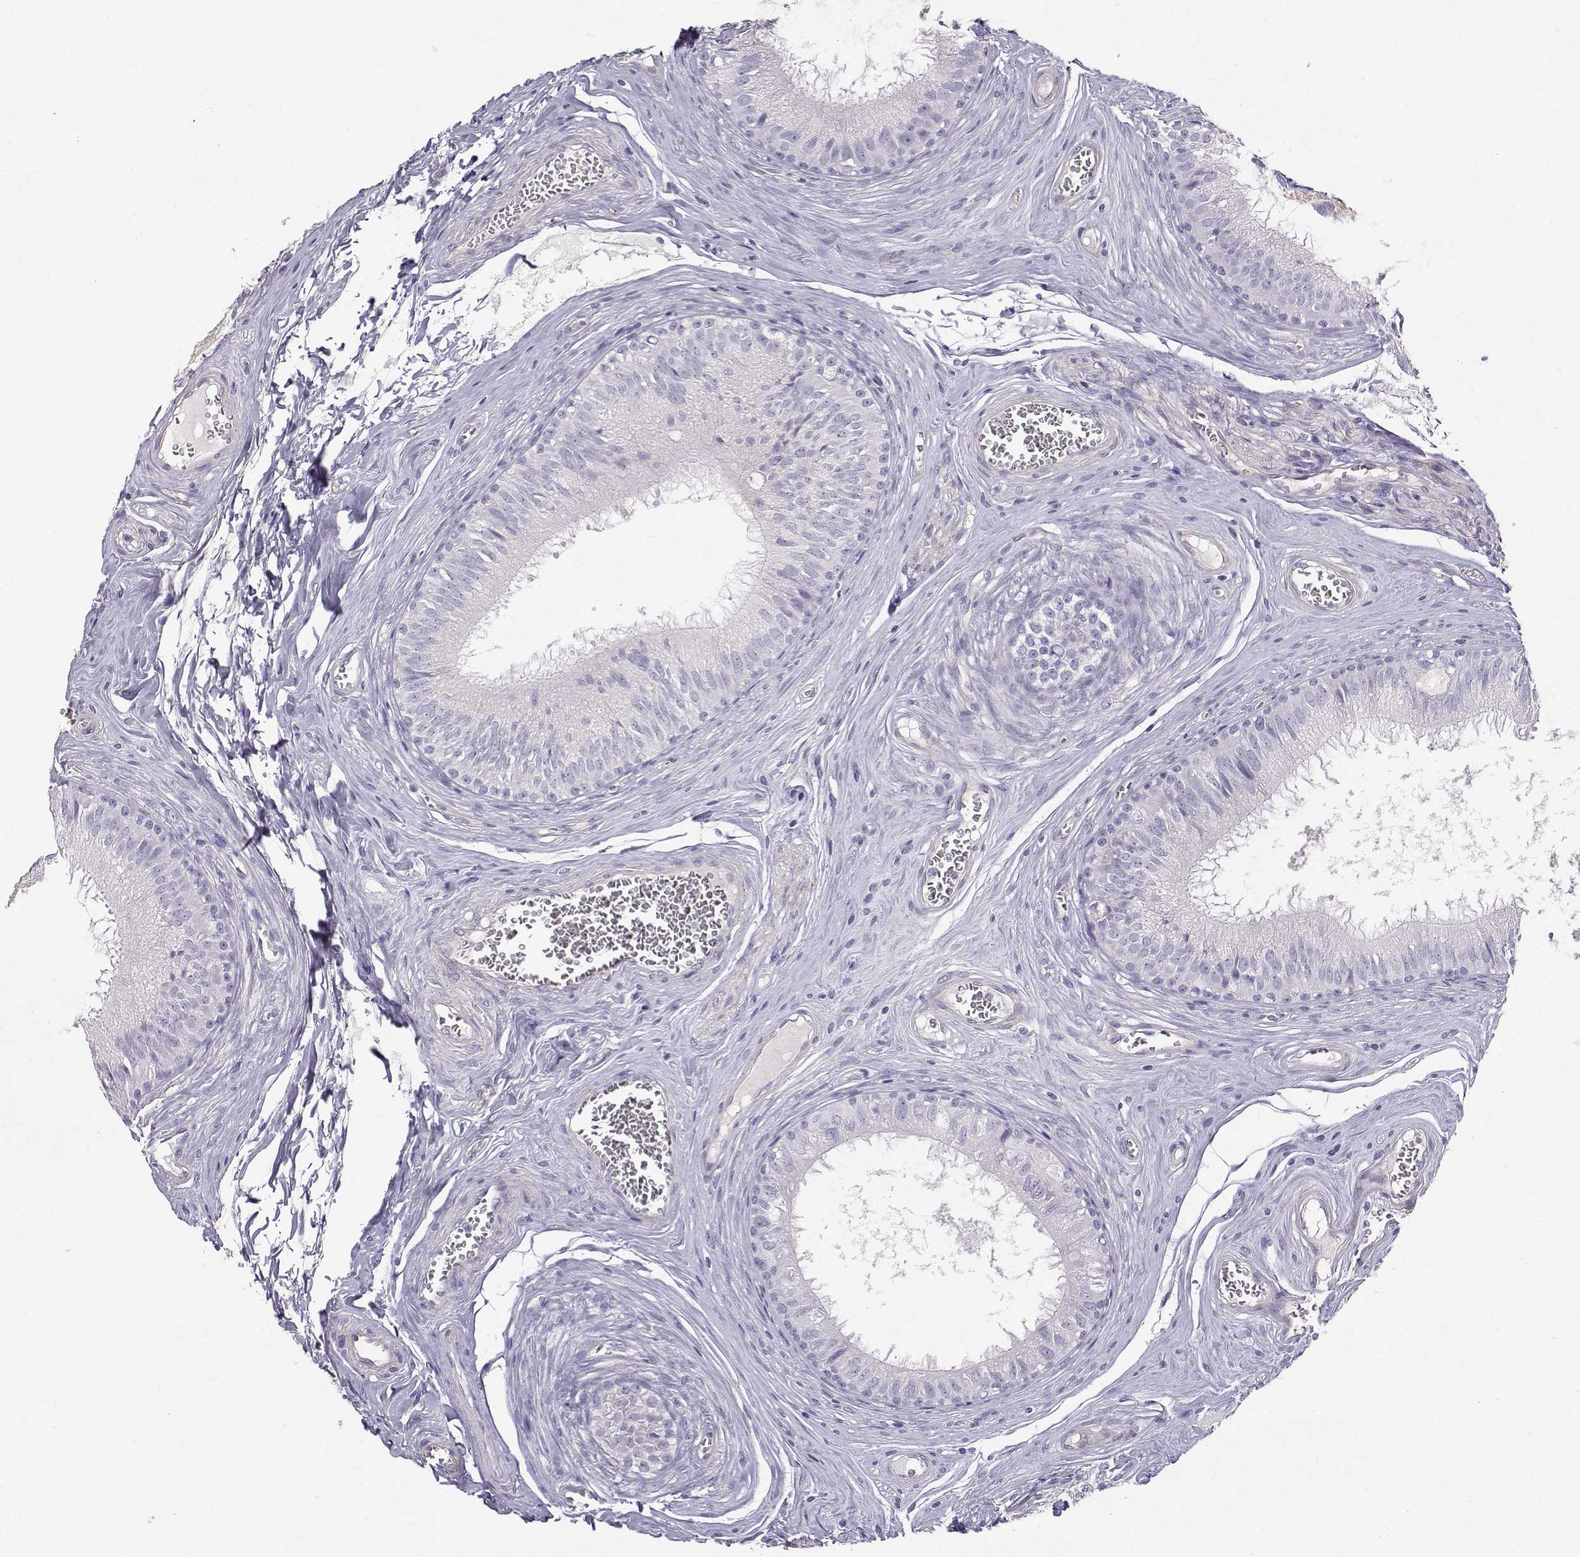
{"staining": {"intensity": "negative", "quantity": "none", "location": "none"}, "tissue": "epididymis", "cell_type": "Glandular cells", "image_type": "normal", "snomed": [{"axis": "morphology", "description": "Normal tissue, NOS"}, {"axis": "topography", "description": "Epididymis"}], "caption": "Protein analysis of unremarkable epididymis reveals no significant expression in glandular cells.", "gene": "ENDOU", "patient": {"sex": "male", "age": 37}}